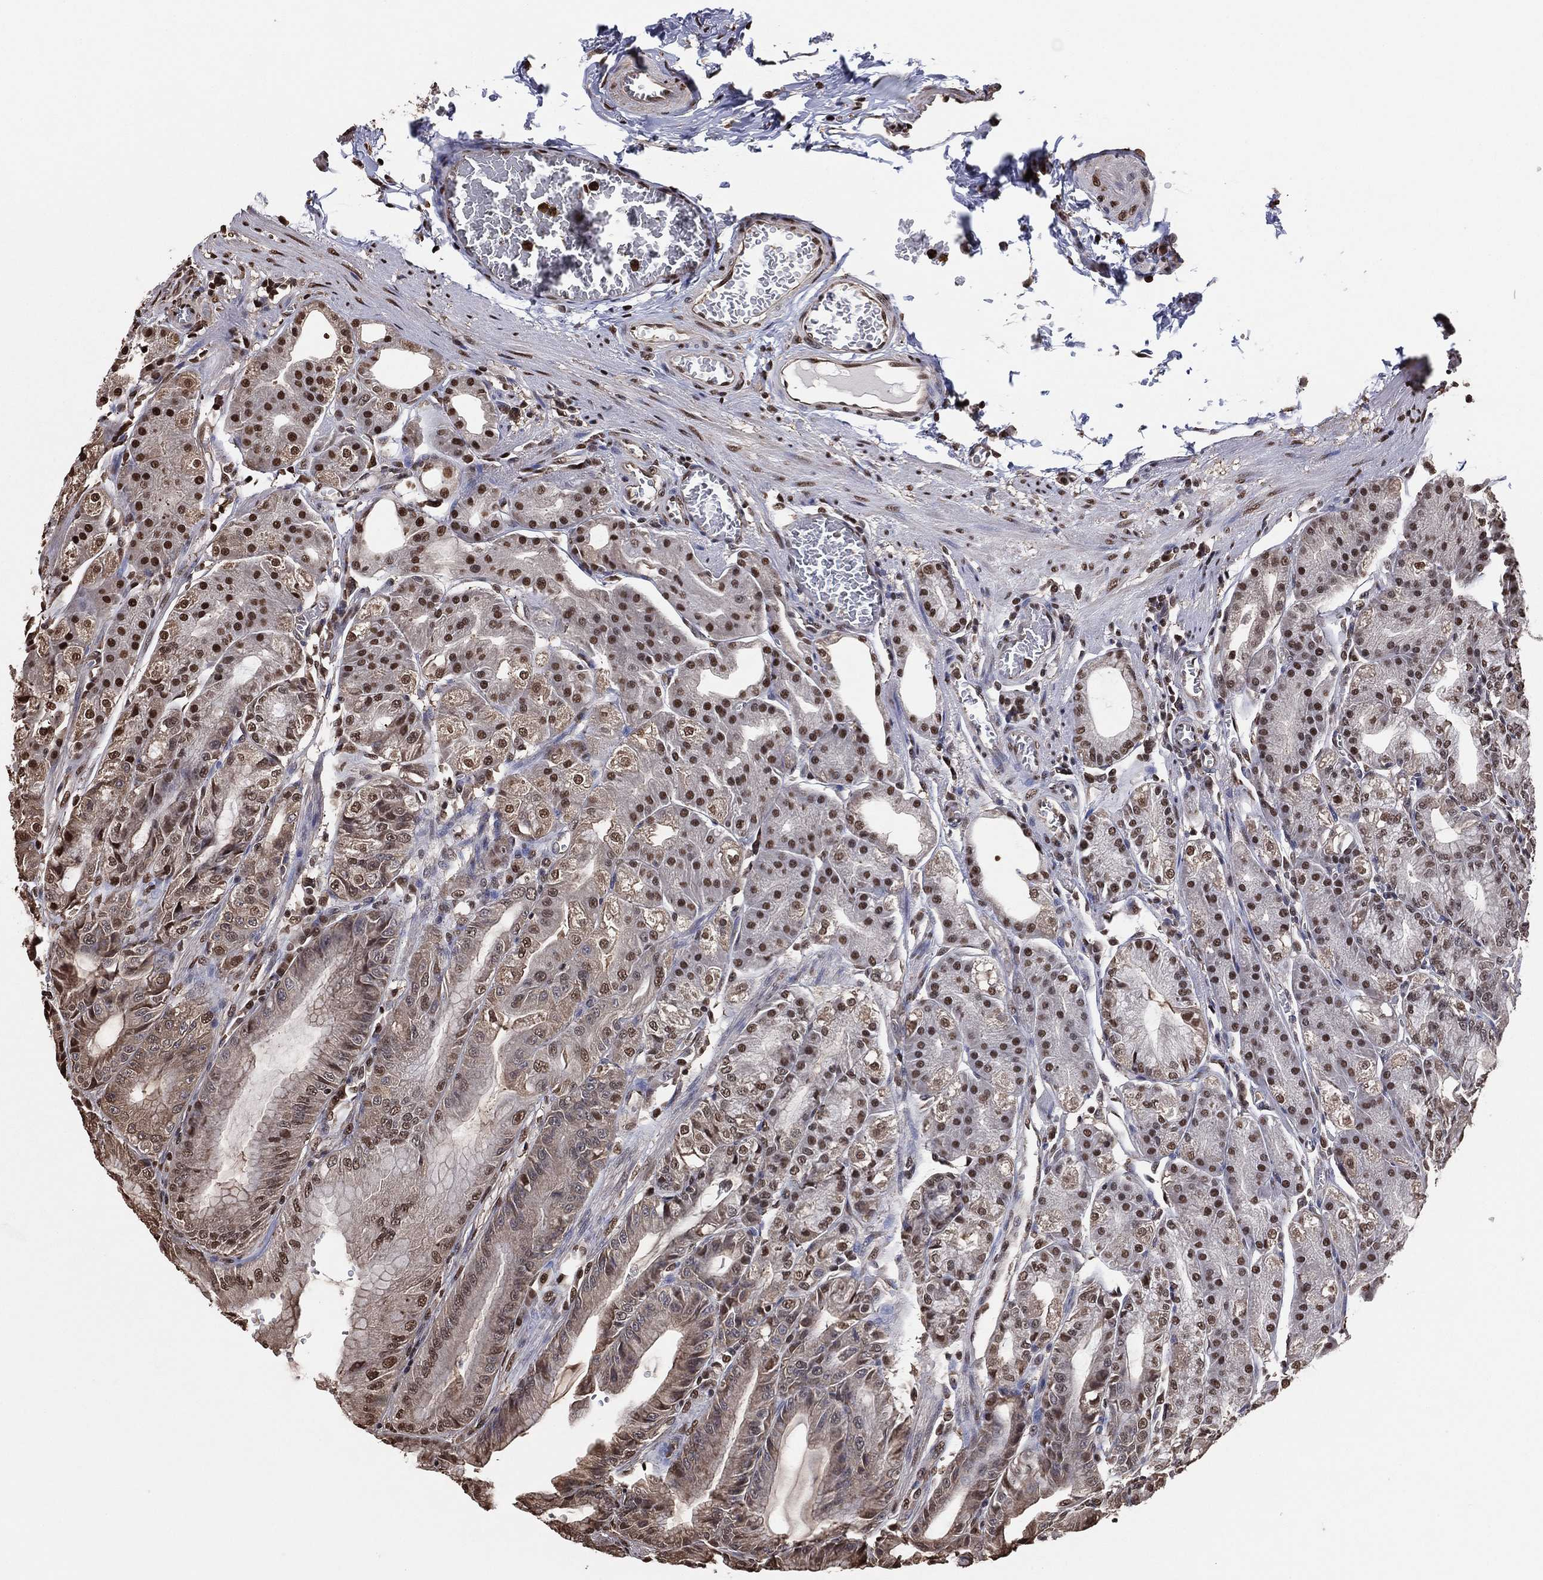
{"staining": {"intensity": "strong", "quantity": "25%-75%", "location": "nuclear"}, "tissue": "stomach", "cell_type": "Glandular cells", "image_type": "normal", "snomed": [{"axis": "morphology", "description": "Normal tissue, NOS"}, {"axis": "topography", "description": "Stomach"}], "caption": "Immunohistochemical staining of benign human stomach exhibits strong nuclear protein expression in about 25%-75% of glandular cells.", "gene": "GAPDH", "patient": {"sex": "male", "age": 71}}